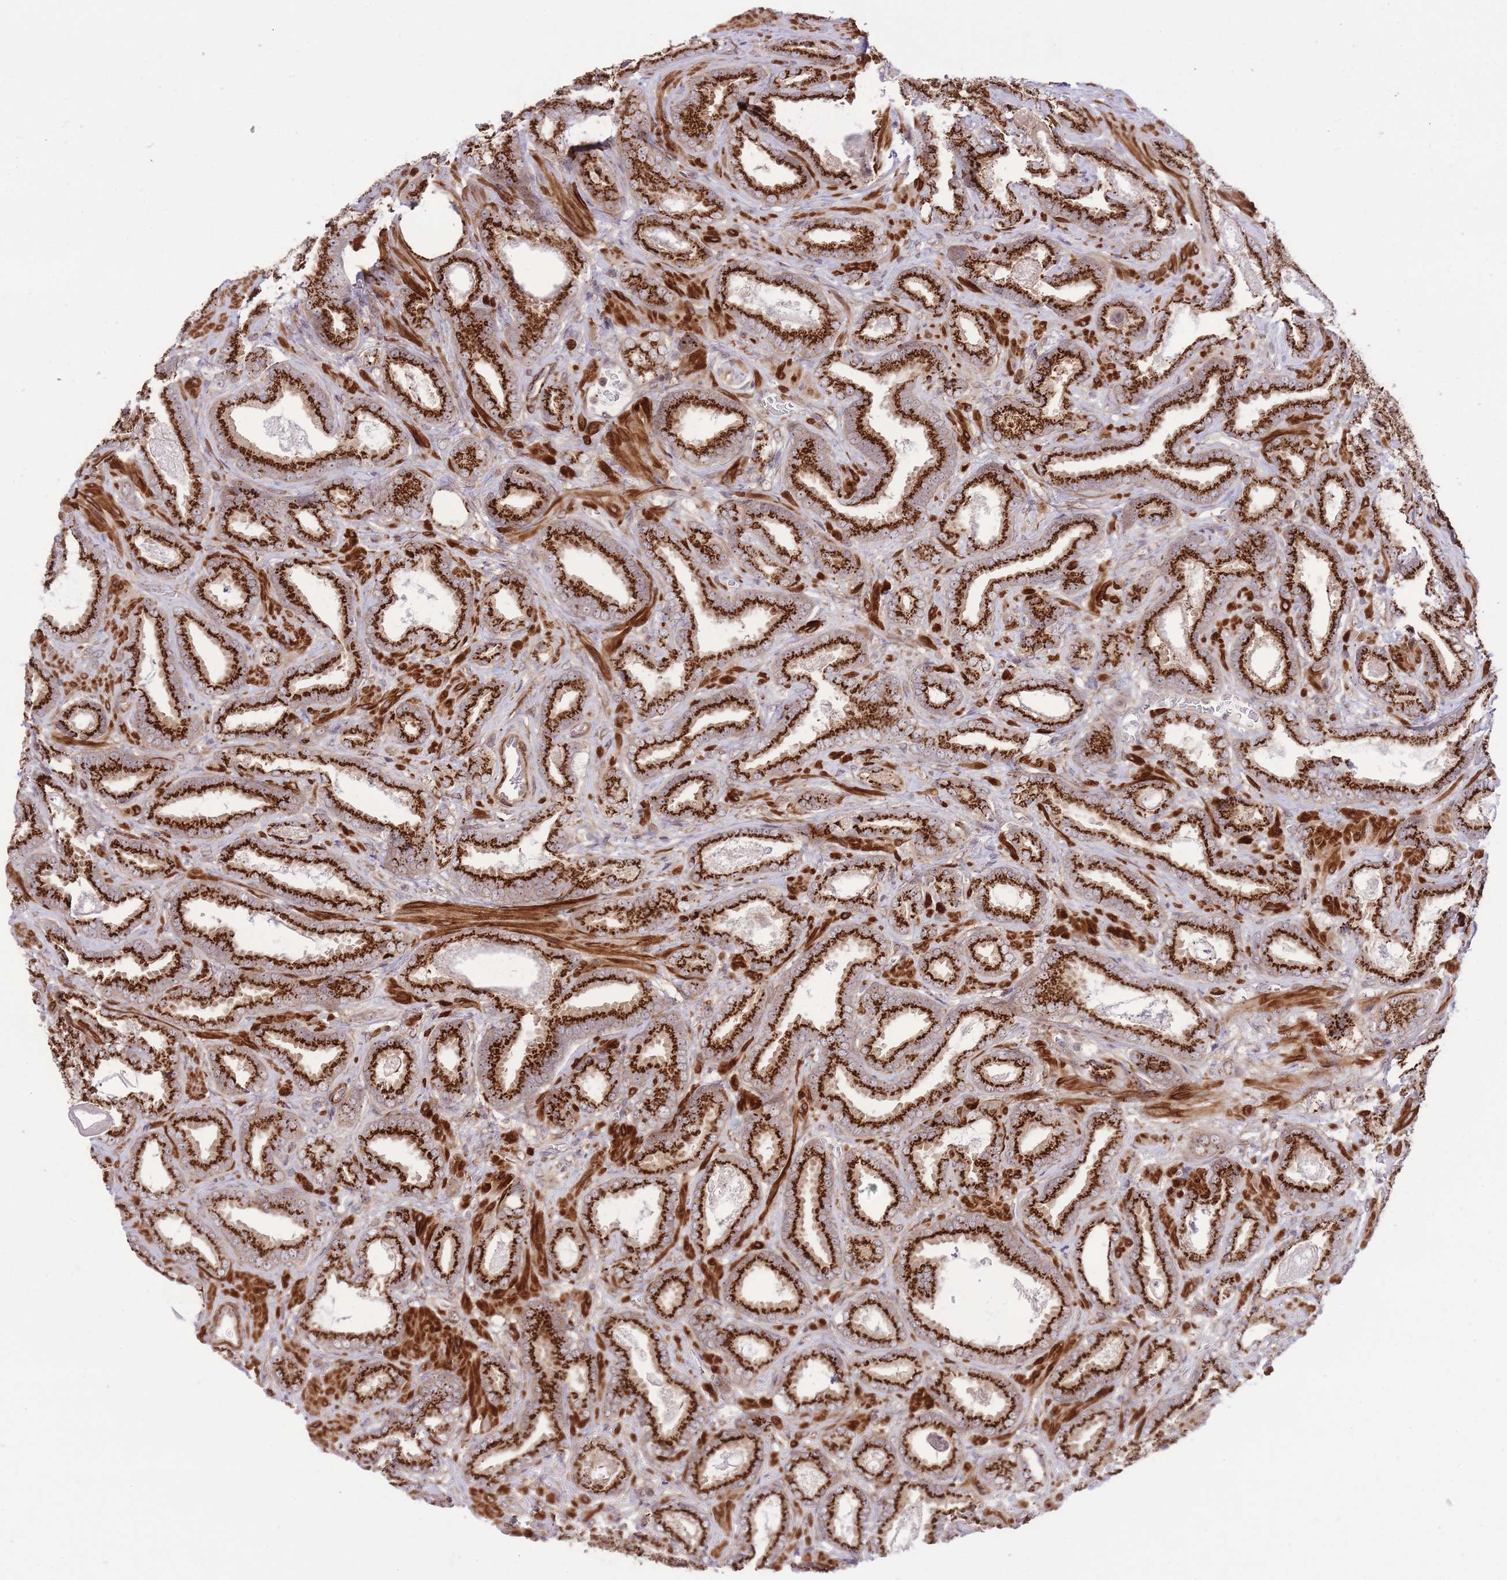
{"staining": {"intensity": "strong", "quantity": ">75%", "location": "cytoplasmic/membranous"}, "tissue": "prostate cancer", "cell_type": "Tumor cells", "image_type": "cancer", "snomed": [{"axis": "morphology", "description": "Adenocarcinoma, Low grade"}, {"axis": "topography", "description": "Prostate"}], "caption": "Immunohistochemical staining of prostate cancer shows strong cytoplasmic/membranous protein staining in about >75% of tumor cells.", "gene": "ZBED5", "patient": {"sex": "male", "age": 62}}